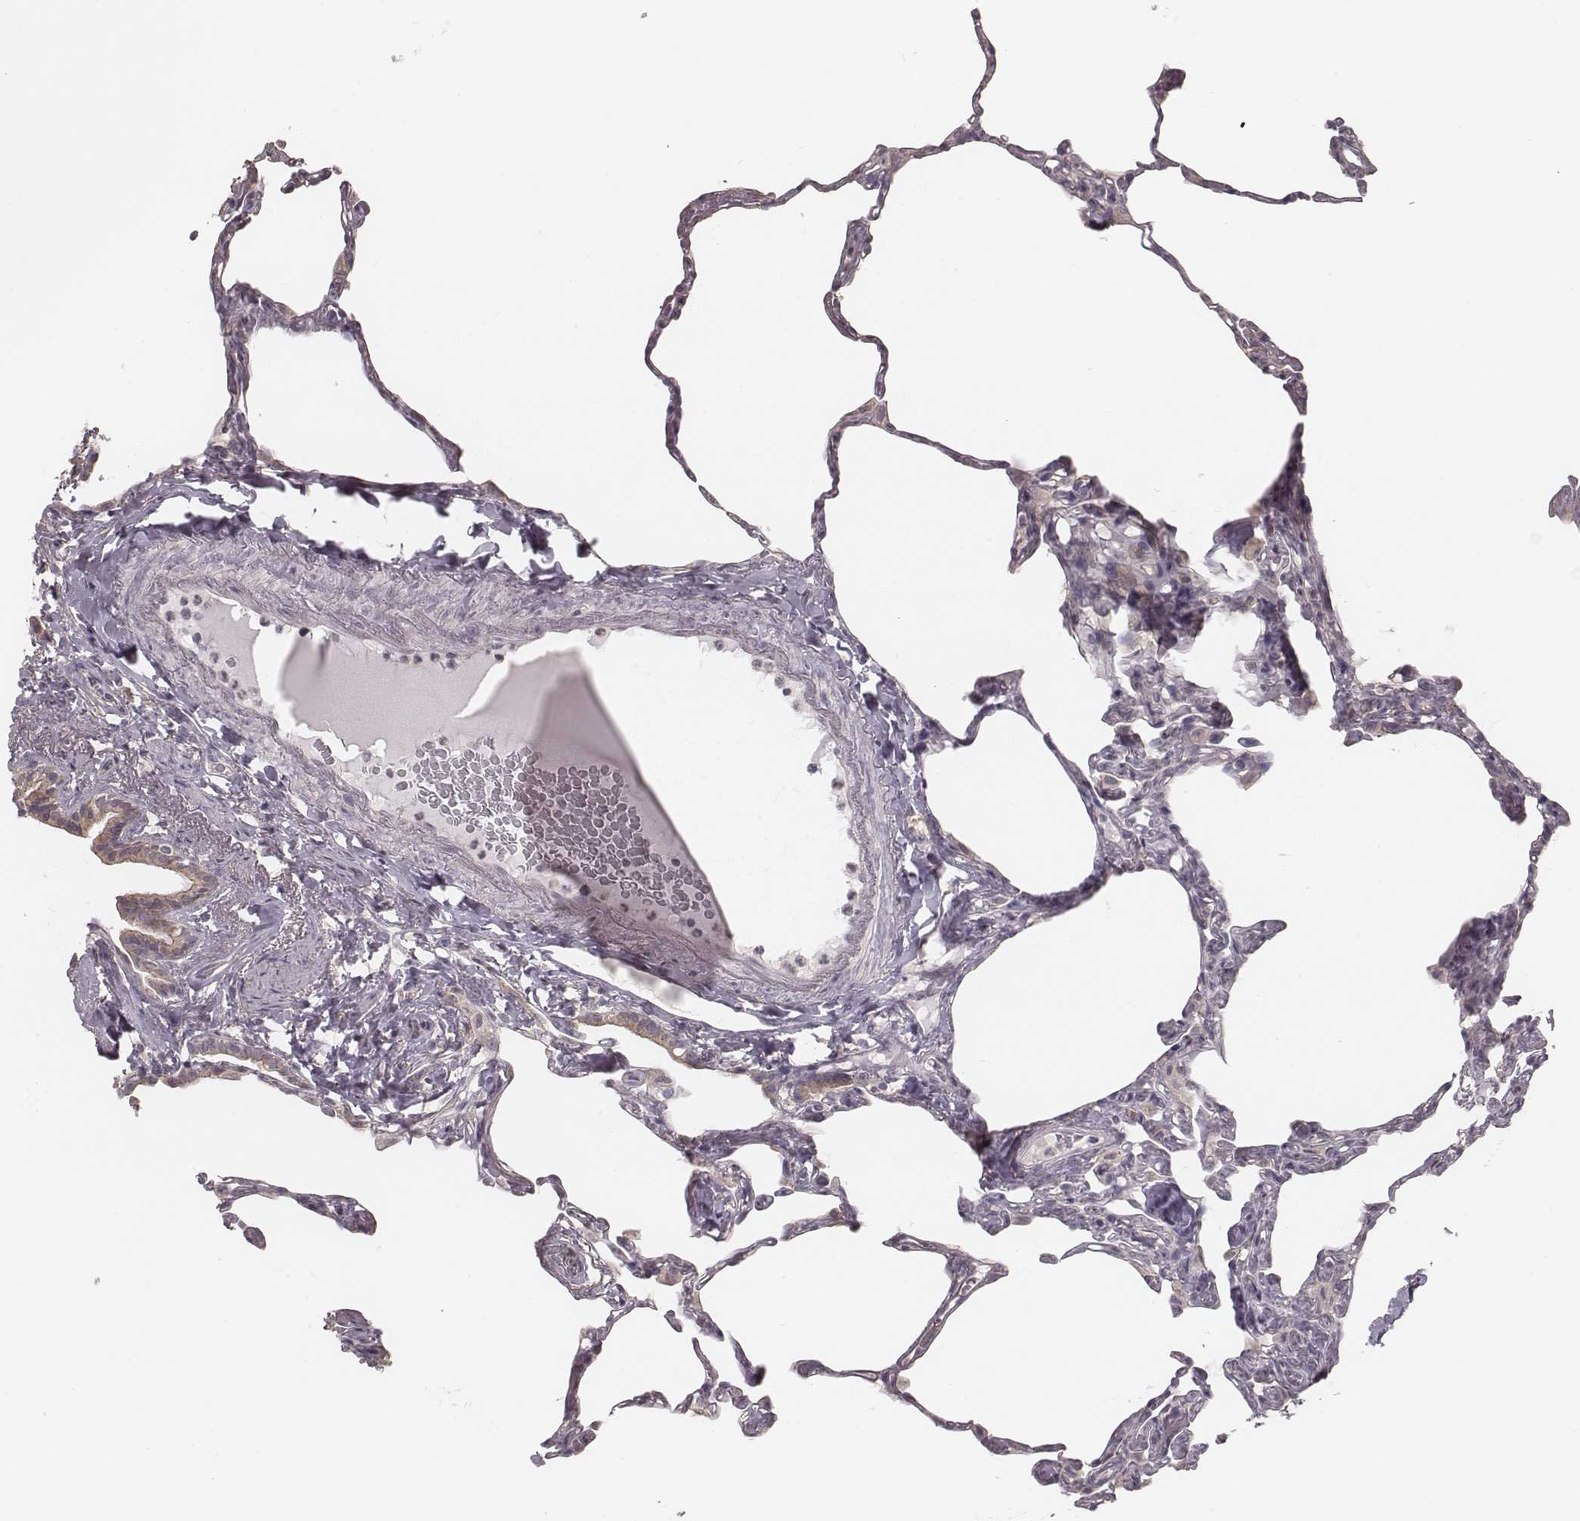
{"staining": {"intensity": "weak", "quantity": "<25%", "location": "cytoplasmic/membranous"}, "tissue": "lung", "cell_type": "Alveolar cells", "image_type": "normal", "snomed": [{"axis": "morphology", "description": "Normal tissue, NOS"}, {"axis": "topography", "description": "Lung"}], "caption": "DAB (3,3'-diaminobenzidine) immunohistochemical staining of benign lung demonstrates no significant staining in alveolar cells. (Immunohistochemistry (ihc), brightfield microscopy, high magnification).", "gene": "TDRD5", "patient": {"sex": "male", "age": 65}}